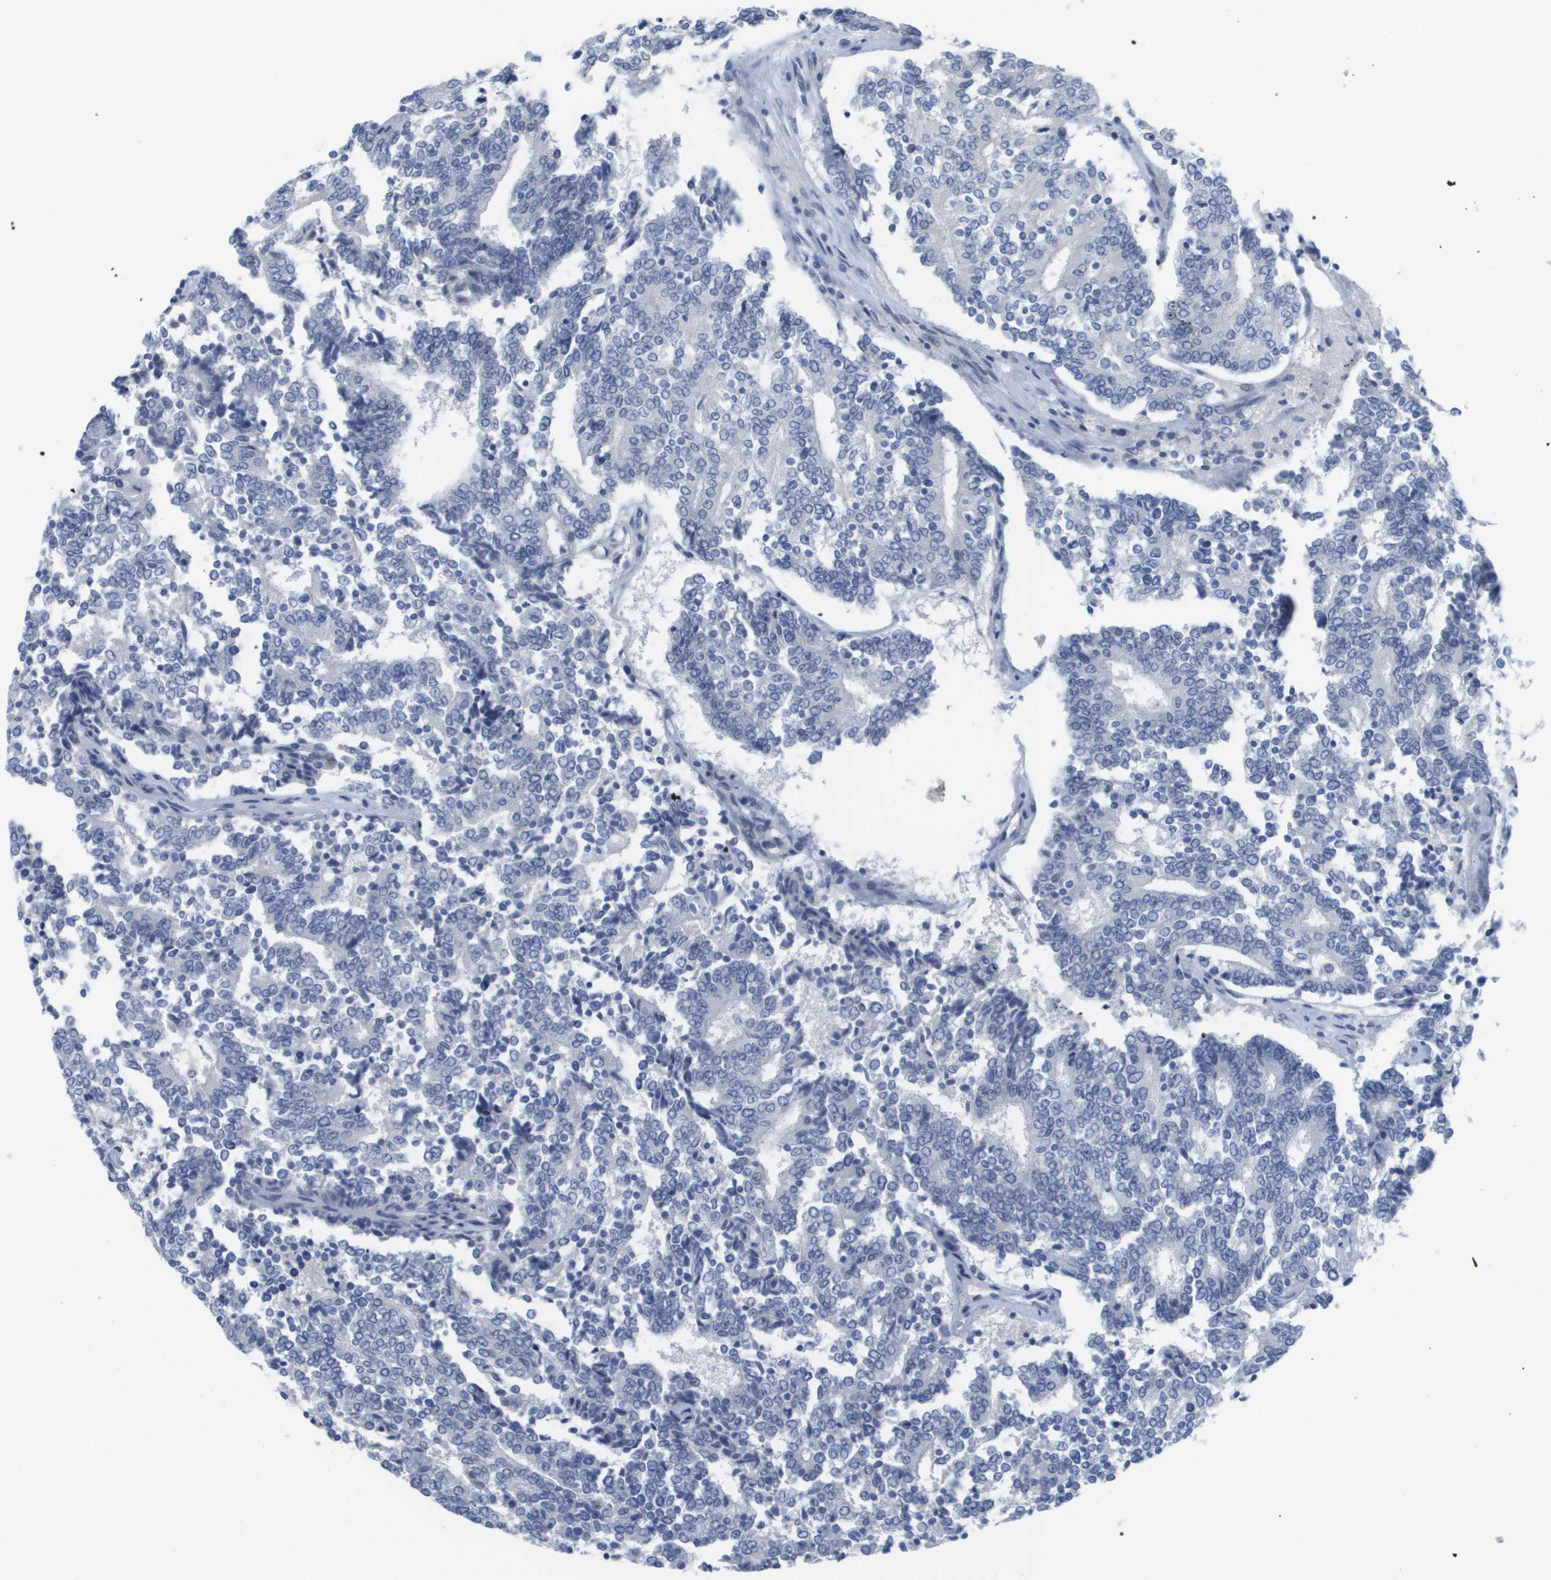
{"staining": {"intensity": "negative", "quantity": "none", "location": "none"}, "tissue": "prostate cancer", "cell_type": "Tumor cells", "image_type": "cancer", "snomed": [{"axis": "morphology", "description": "Normal tissue, NOS"}, {"axis": "morphology", "description": "Adenocarcinoma, High grade"}, {"axis": "topography", "description": "Prostate"}, {"axis": "topography", "description": "Seminal veicle"}], "caption": "There is no significant expression in tumor cells of high-grade adenocarcinoma (prostate). (DAB (3,3'-diaminobenzidine) immunohistochemistry with hematoxylin counter stain).", "gene": "PDE4A", "patient": {"sex": "male", "age": 55}}